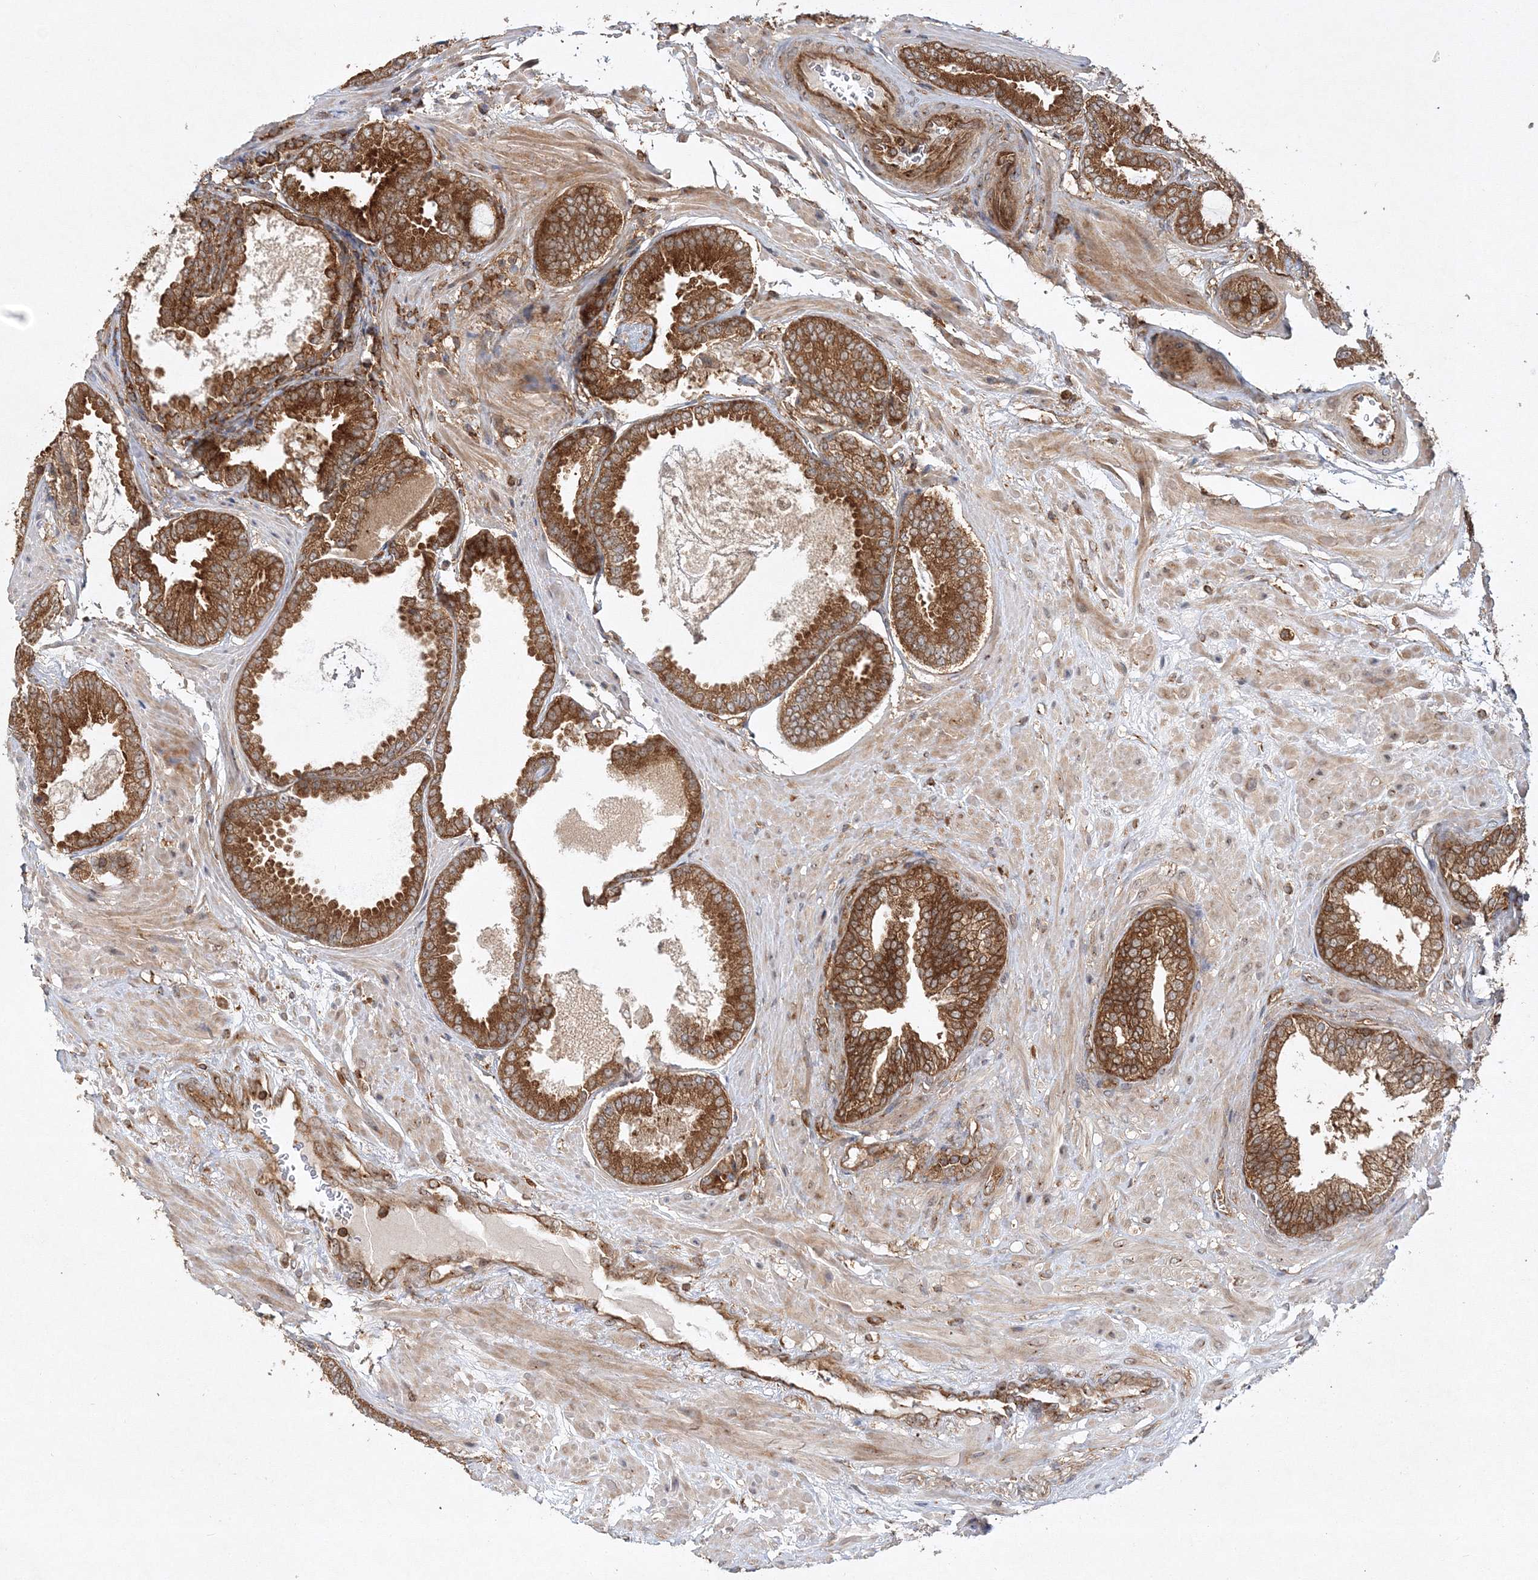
{"staining": {"intensity": "strong", "quantity": ">75%", "location": "cytoplasmic/membranous"}, "tissue": "prostate cancer", "cell_type": "Tumor cells", "image_type": "cancer", "snomed": [{"axis": "morphology", "description": "Adenocarcinoma, Low grade"}, {"axis": "topography", "description": "Prostate"}], "caption": "A high amount of strong cytoplasmic/membranous expression is identified in about >75% of tumor cells in prostate adenocarcinoma (low-grade) tissue. The staining is performed using DAB (3,3'-diaminobenzidine) brown chromogen to label protein expression. The nuclei are counter-stained blue using hematoxylin.", "gene": "WDR37", "patient": {"sex": "male", "age": 71}}